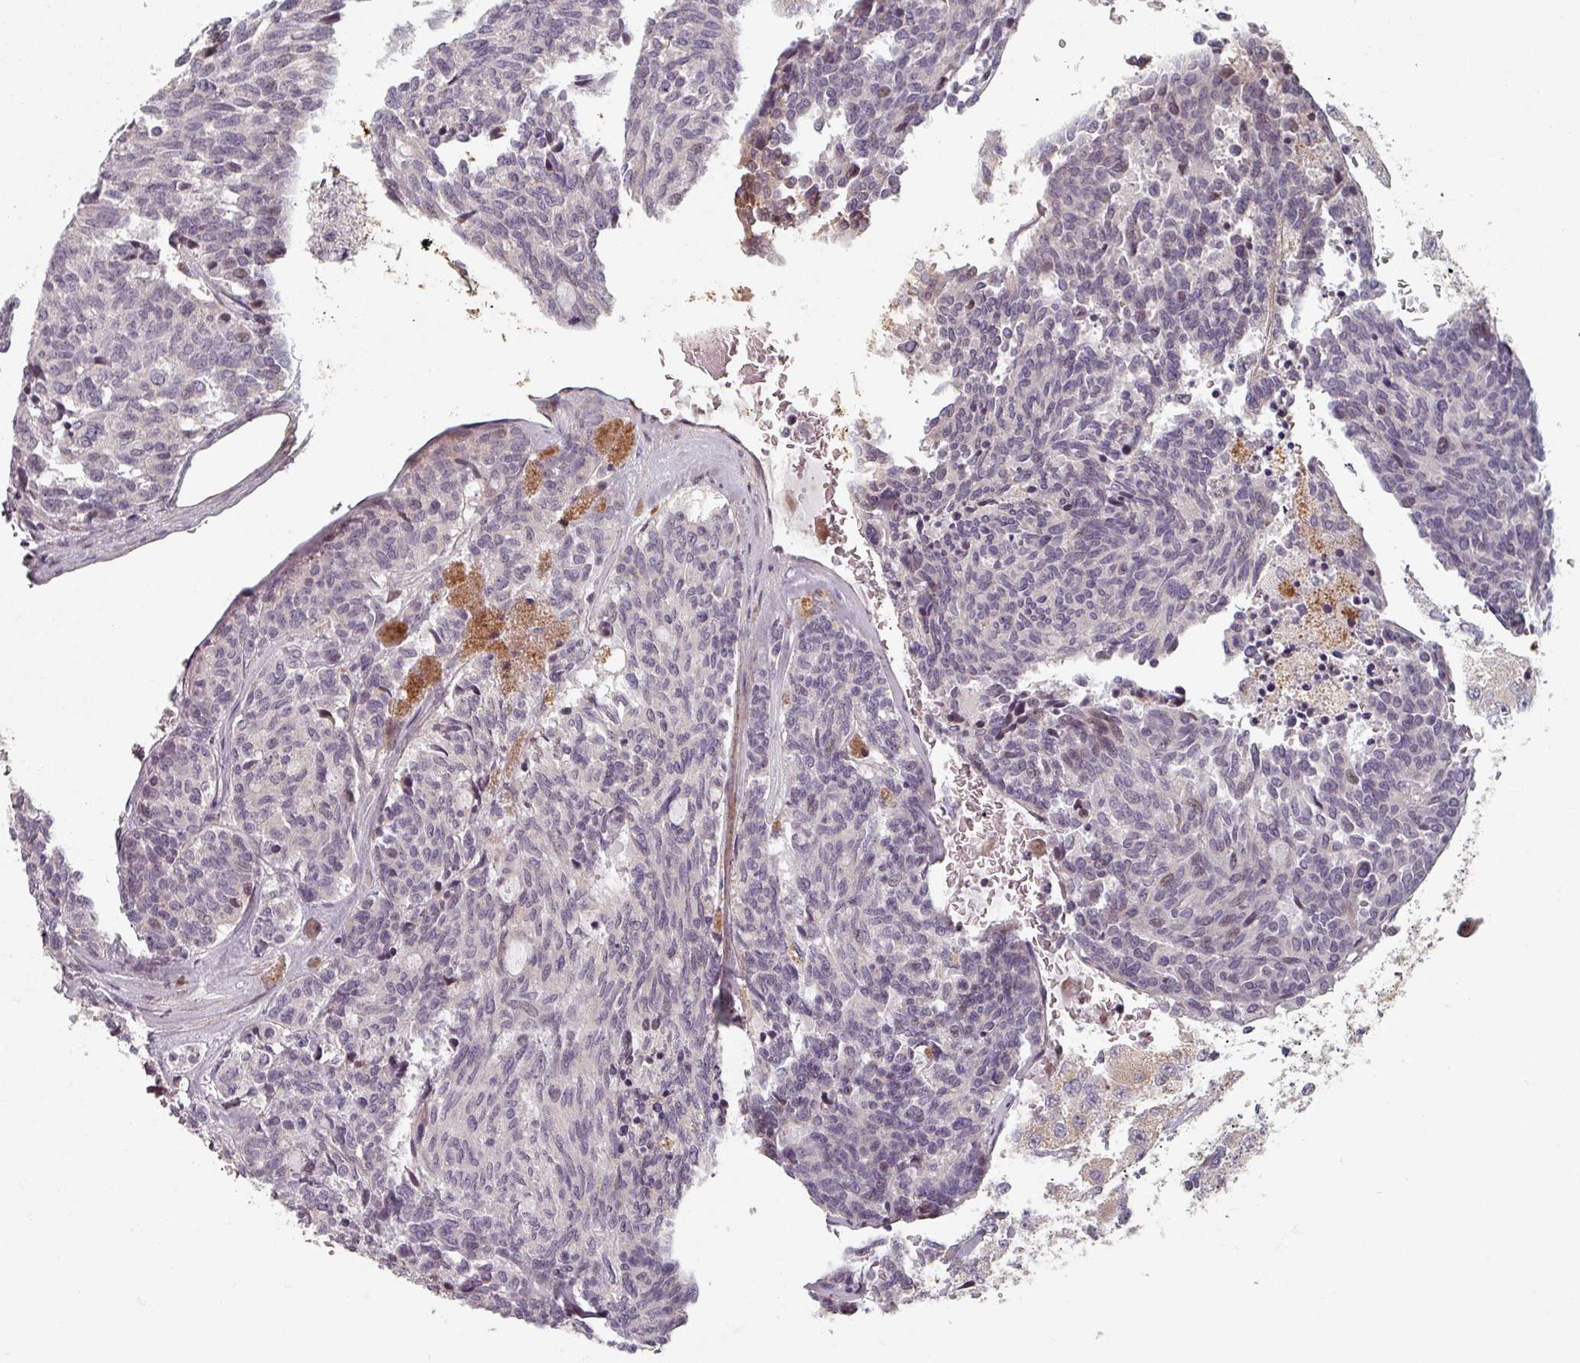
{"staining": {"intensity": "negative", "quantity": "none", "location": "none"}, "tissue": "carcinoid", "cell_type": "Tumor cells", "image_type": "cancer", "snomed": [{"axis": "morphology", "description": "Carcinoid, malignant, NOS"}, {"axis": "topography", "description": "Pancreas"}], "caption": "A photomicrograph of carcinoid stained for a protein reveals no brown staining in tumor cells.", "gene": "CYB5RL", "patient": {"sex": "female", "age": 54}}